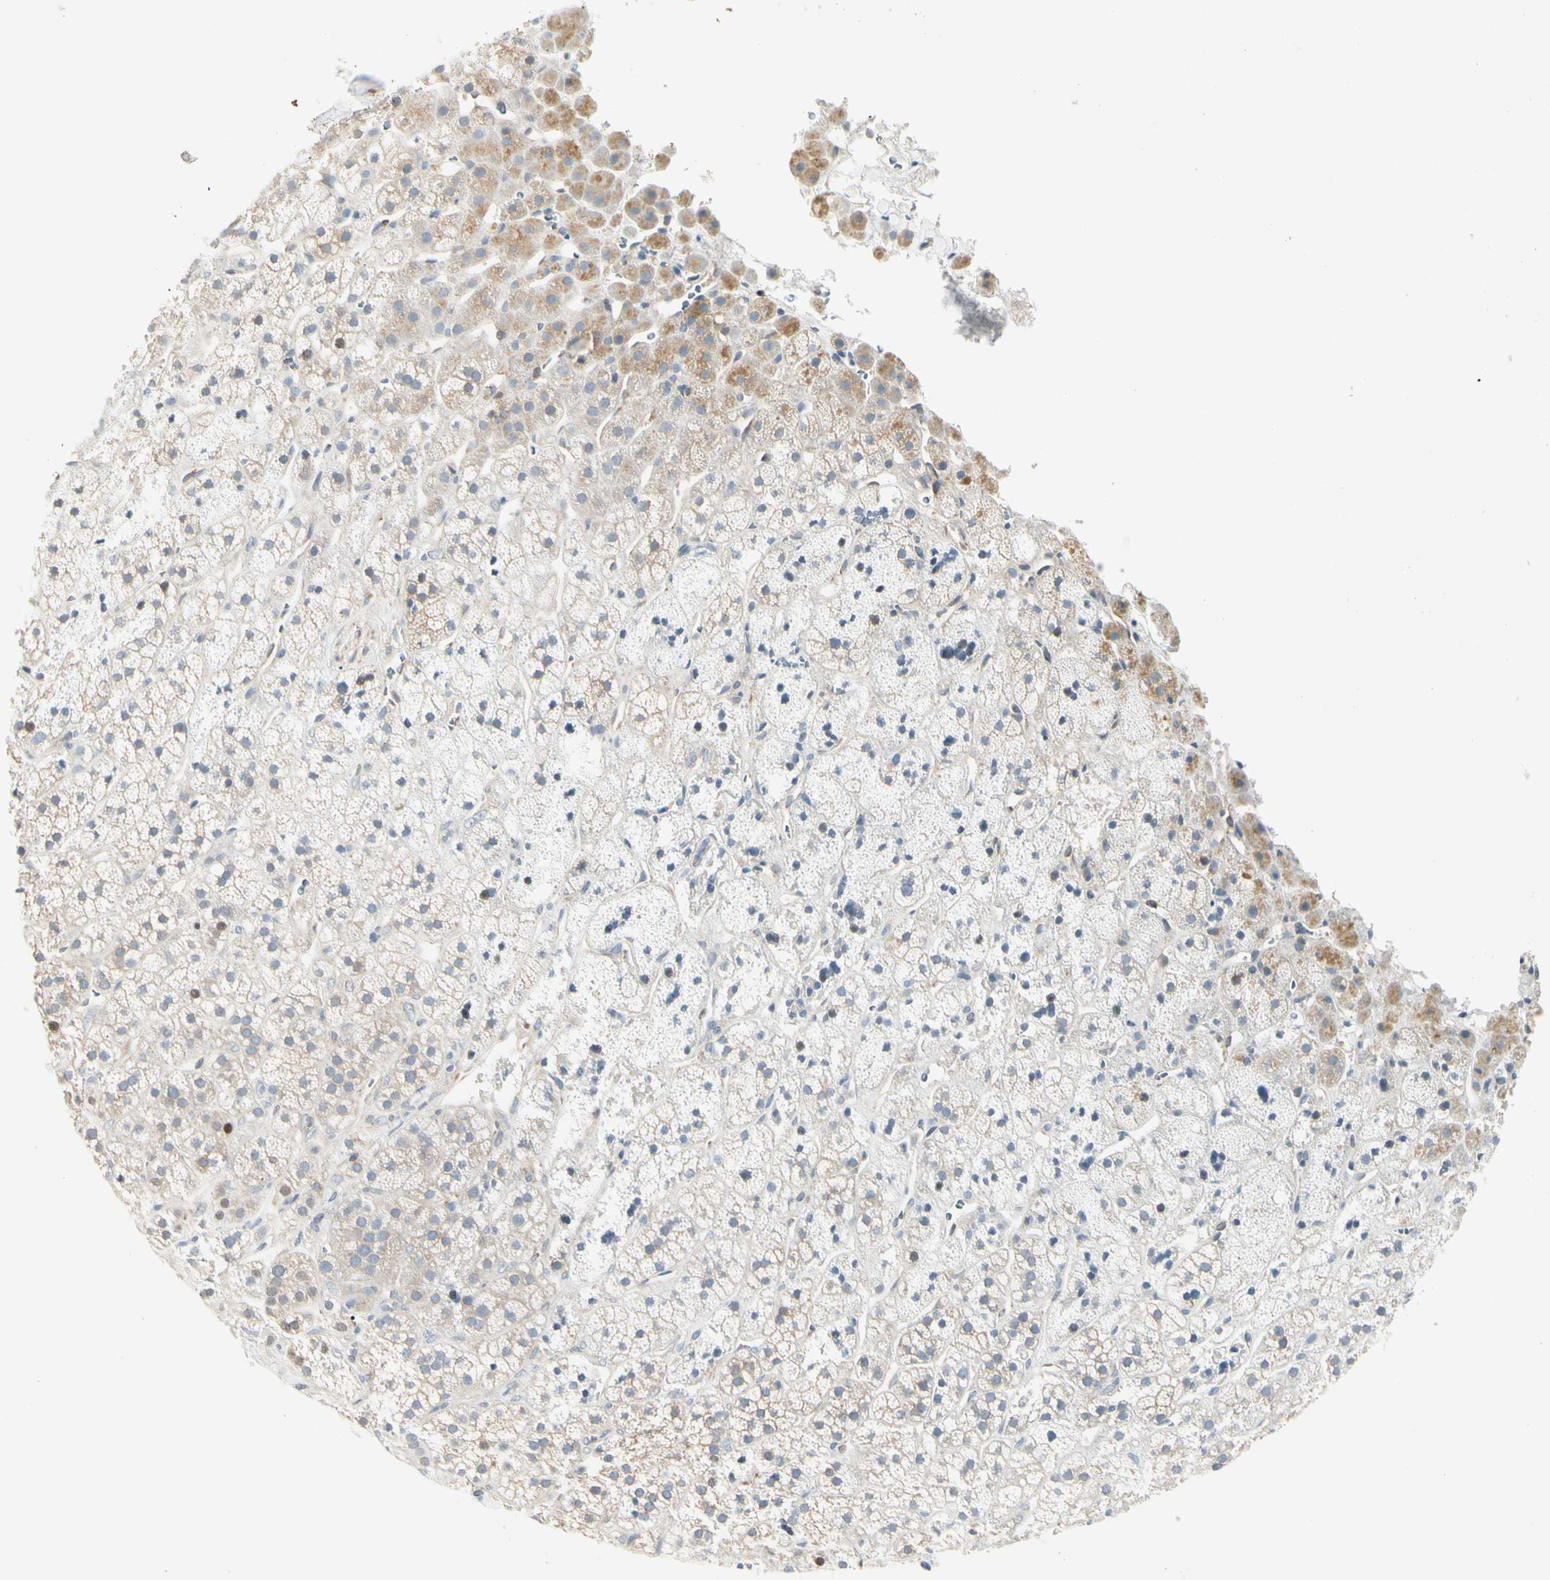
{"staining": {"intensity": "weak", "quantity": "25%-75%", "location": "cytoplasmic/membranous"}, "tissue": "adrenal gland", "cell_type": "Glandular cells", "image_type": "normal", "snomed": [{"axis": "morphology", "description": "Normal tissue, NOS"}, {"axis": "topography", "description": "Adrenal gland"}], "caption": "Immunohistochemistry (IHC) micrograph of unremarkable adrenal gland: adrenal gland stained using IHC demonstrates low levels of weak protein expression localized specifically in the cytoplasmic/membranous of glandular cells, appearing as a cytoplasmic/membranous brown color.", "gene": "NFKB2", "patient": {"sex": "male", "age": 56}}